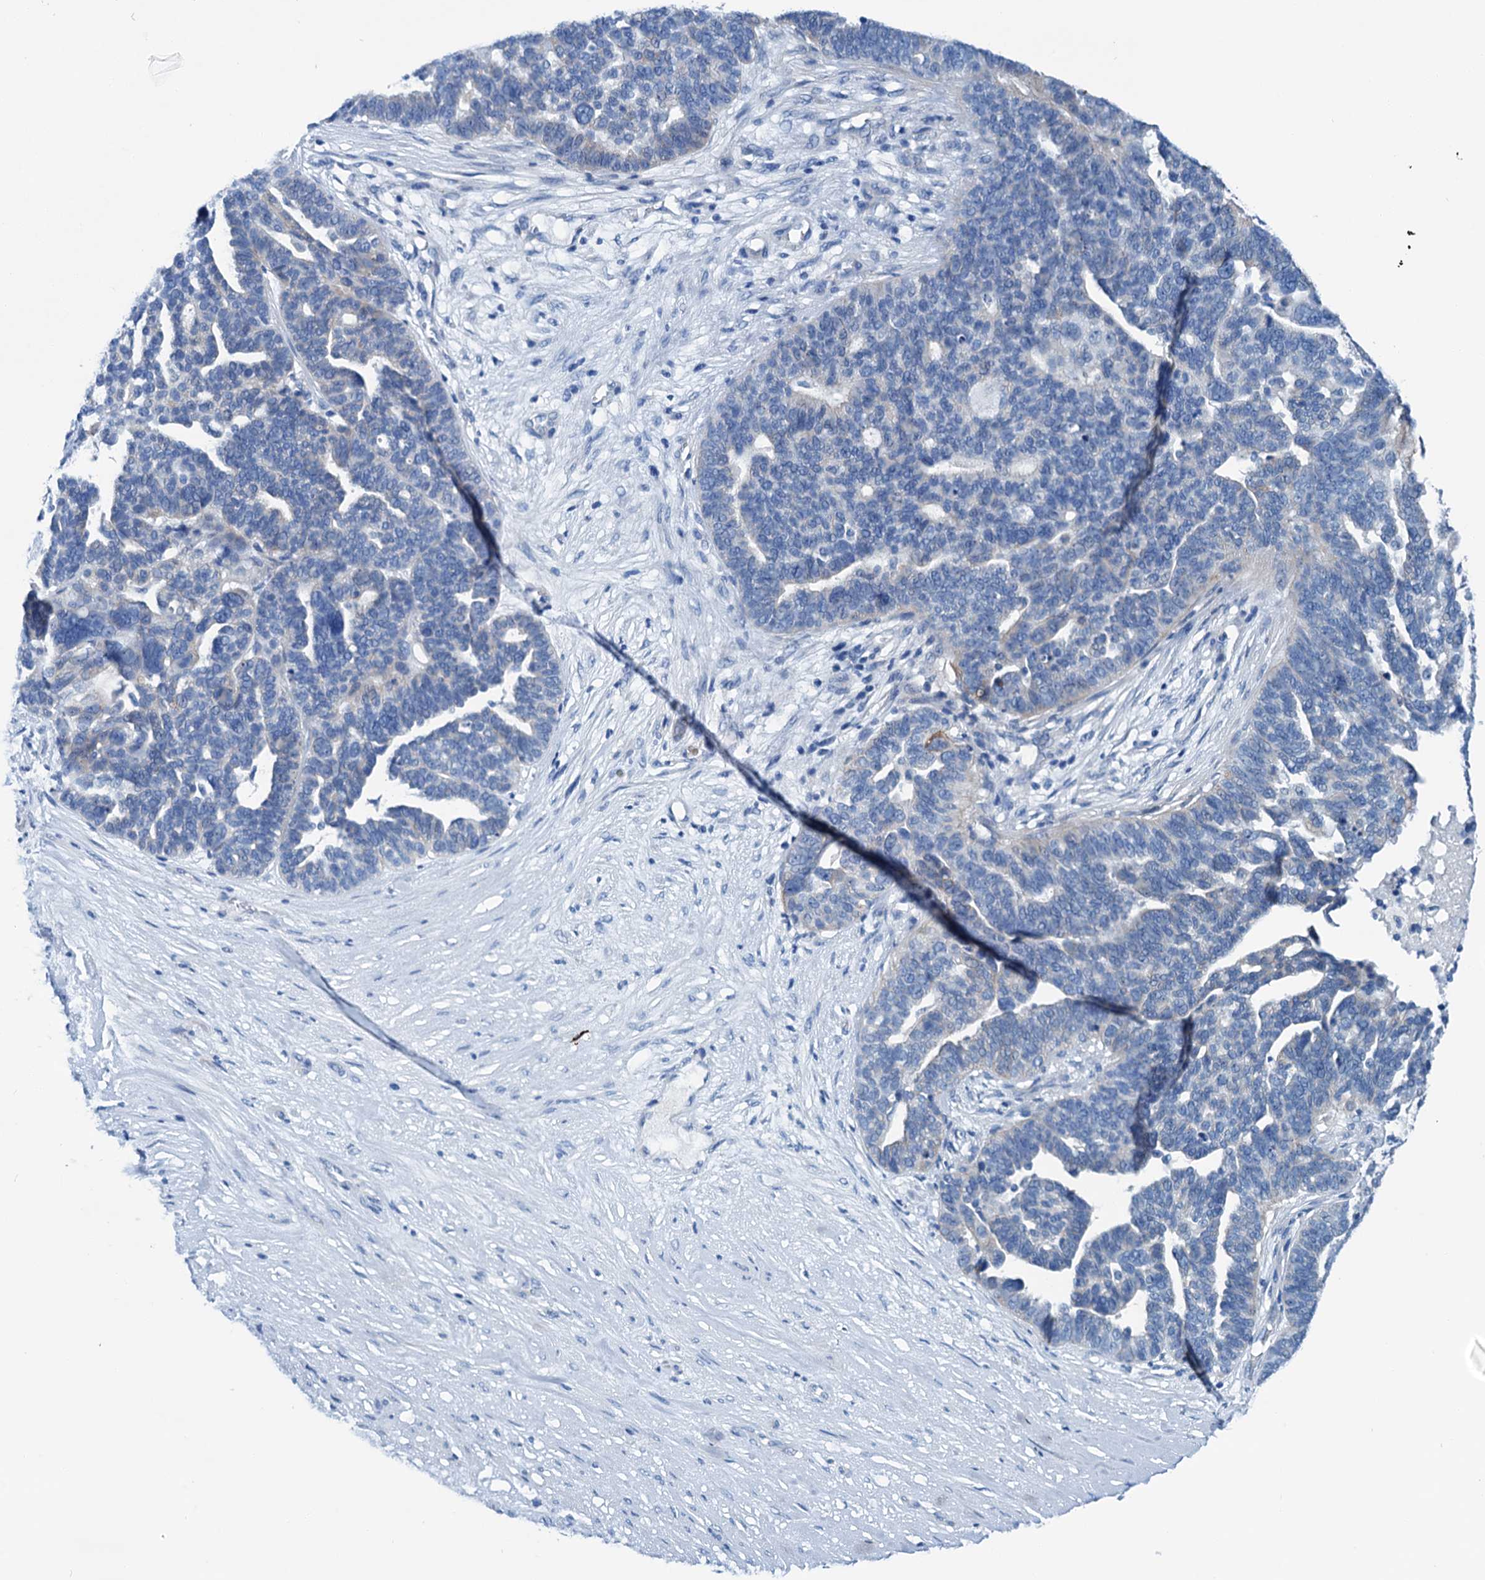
{"staining": {"intensity": "negative", "quantity": "none", "location": "none"}, "tissue": "ovarian cancer", "cell_type": "Tumor cells", "image_type": "cancer", "snomed": [{"axis": "morphology", "description": "Cystadenocarcinoma, serous, NOS"}, {"axis": "topography", "description": "Ovary"}], "caption": "A high-resolution micrograph shows IHC staining of ovarian cancer, which demonstrates no significant positivity in tumor cells.", "gene": "KNDC1", "patient": {"sex": "female", "age": 59}}